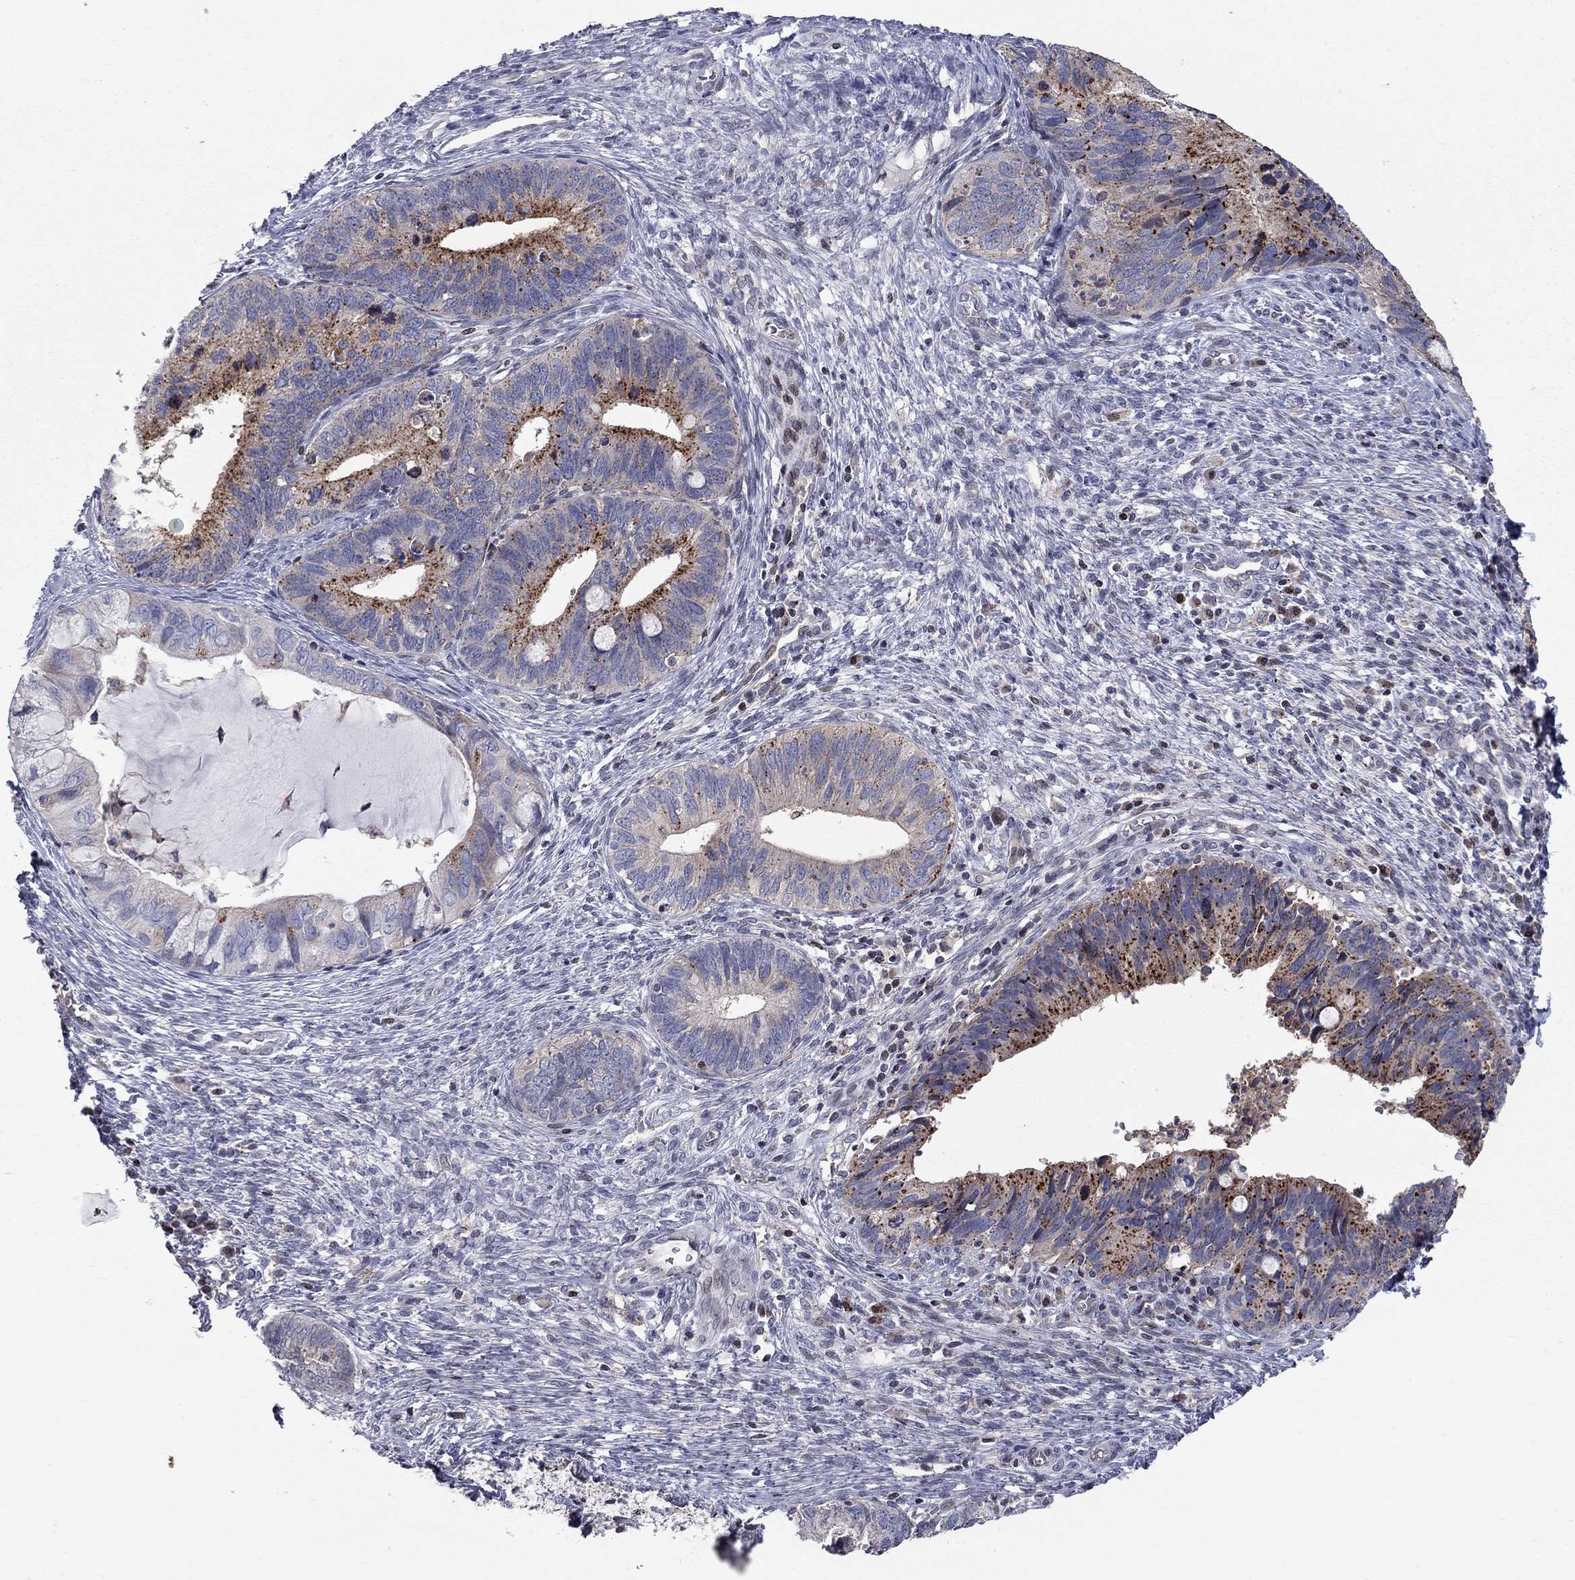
{"staining": {"intensity": "strong", "quantity": "25%-75%", "location": "cytoplasmic/membranous"}, "tissue": "cervical cancer", "cell_type": "Tumor cells", "image_type": "cancer", "snomed": [{"axis": "morphology", "description": "Adenocarcinoma, NOS"}, {"axis": "topography", "description": "Cervix"}], "caption": "Immunohistochemical staining of cervical adenocarcinoma displays high levels of strong cytoplasmic/membranous protein expression in approximately 25%-75% of tumor cells.", "gene": "ERN2", "patient": {"sex": "female", "age": 42}}